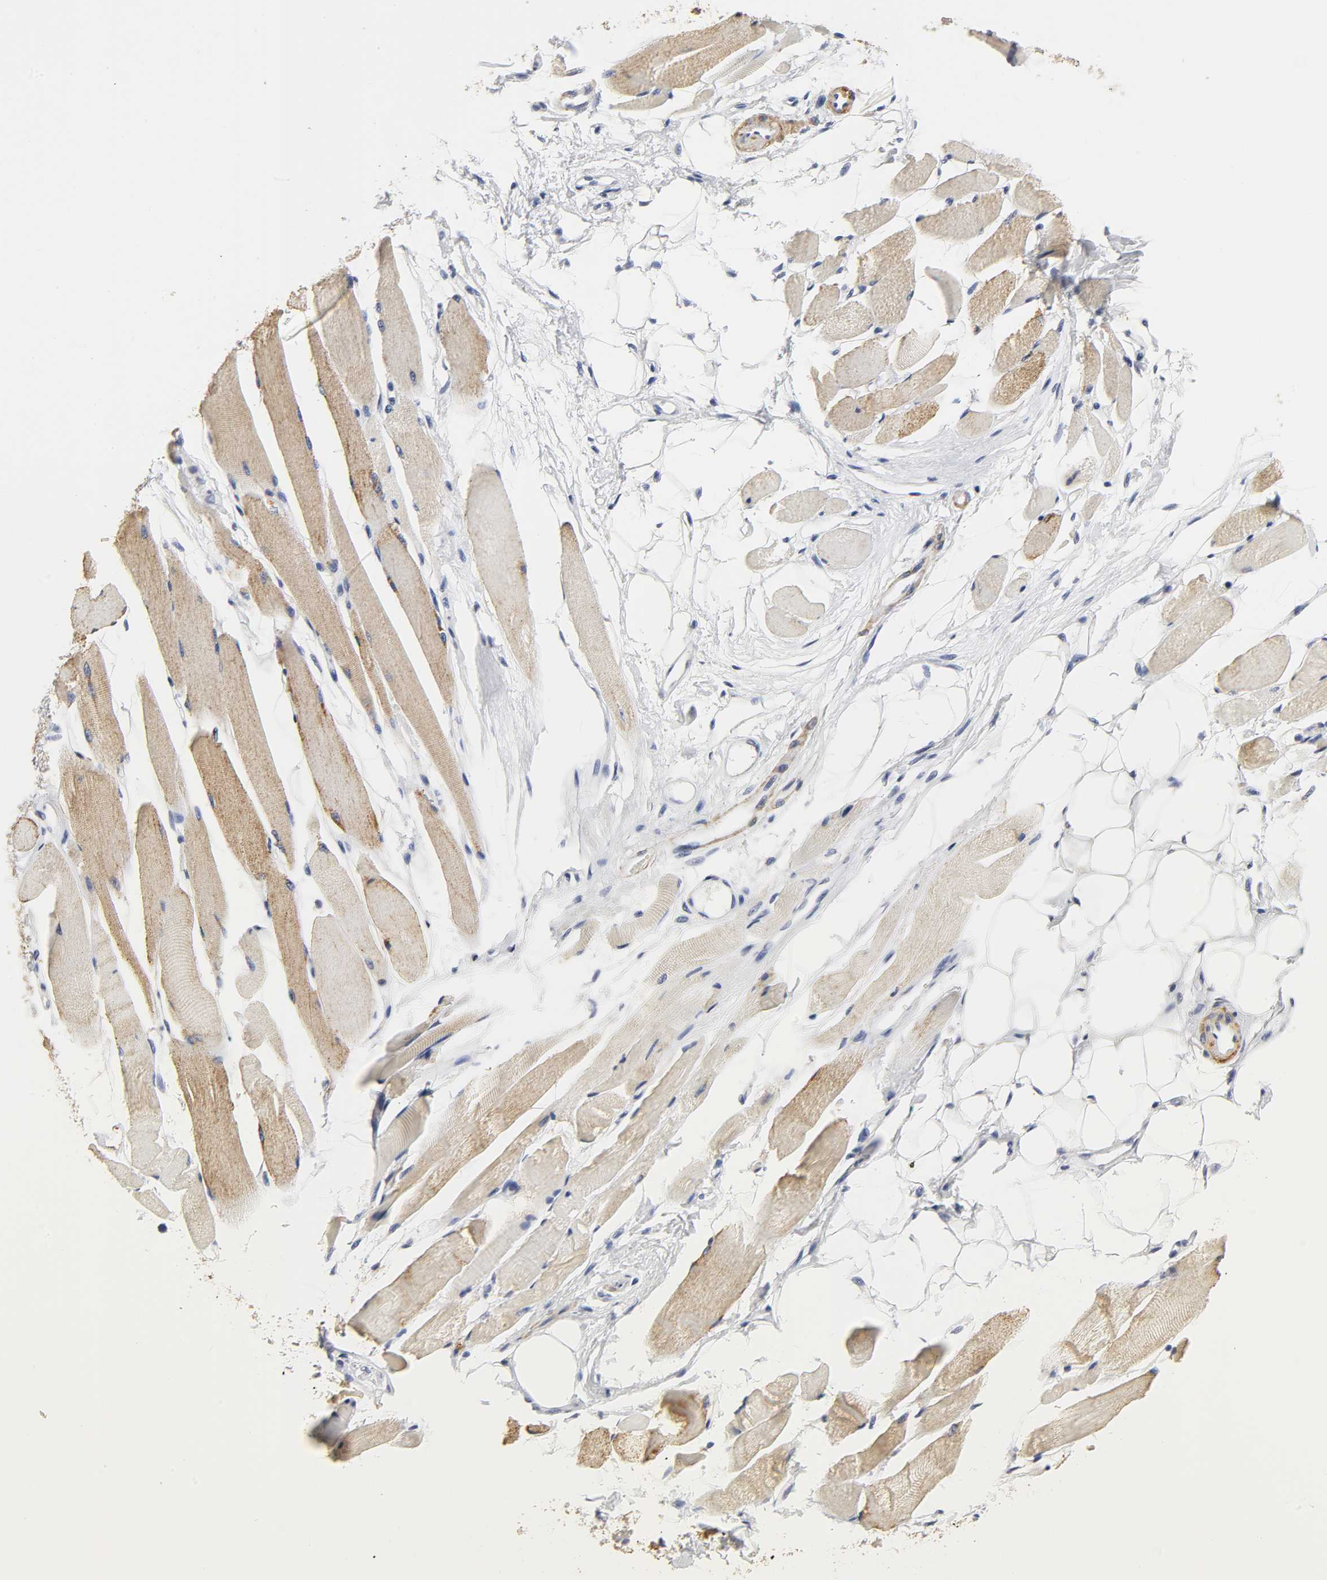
{"staining": {"intensity": "moderate", "quantity": "25%-75%", "location": "cytoplasmic/membranous"}, "tissue": "skeletal muscle", "cell_type": "Myocytes", "image_type": "normal", "snomed": [{"axis": "morphology", "description": "Normal tissue, NOS"}, {"axis": "topography", "description": "Skeletal muscle"}, {"axis": "topography", "description": "Peripheral nerve tissue"}], "caption": "Myocytes demonstrate moderate cytoplasmic/membranous expression in about 25%-75% of cells in unremarkable skeletal muscle. (DAB = brown stain, brightfield microscopy at high magnification).", "gene": "GRHL2", "patient": {"sex": "female", "age": 84}}